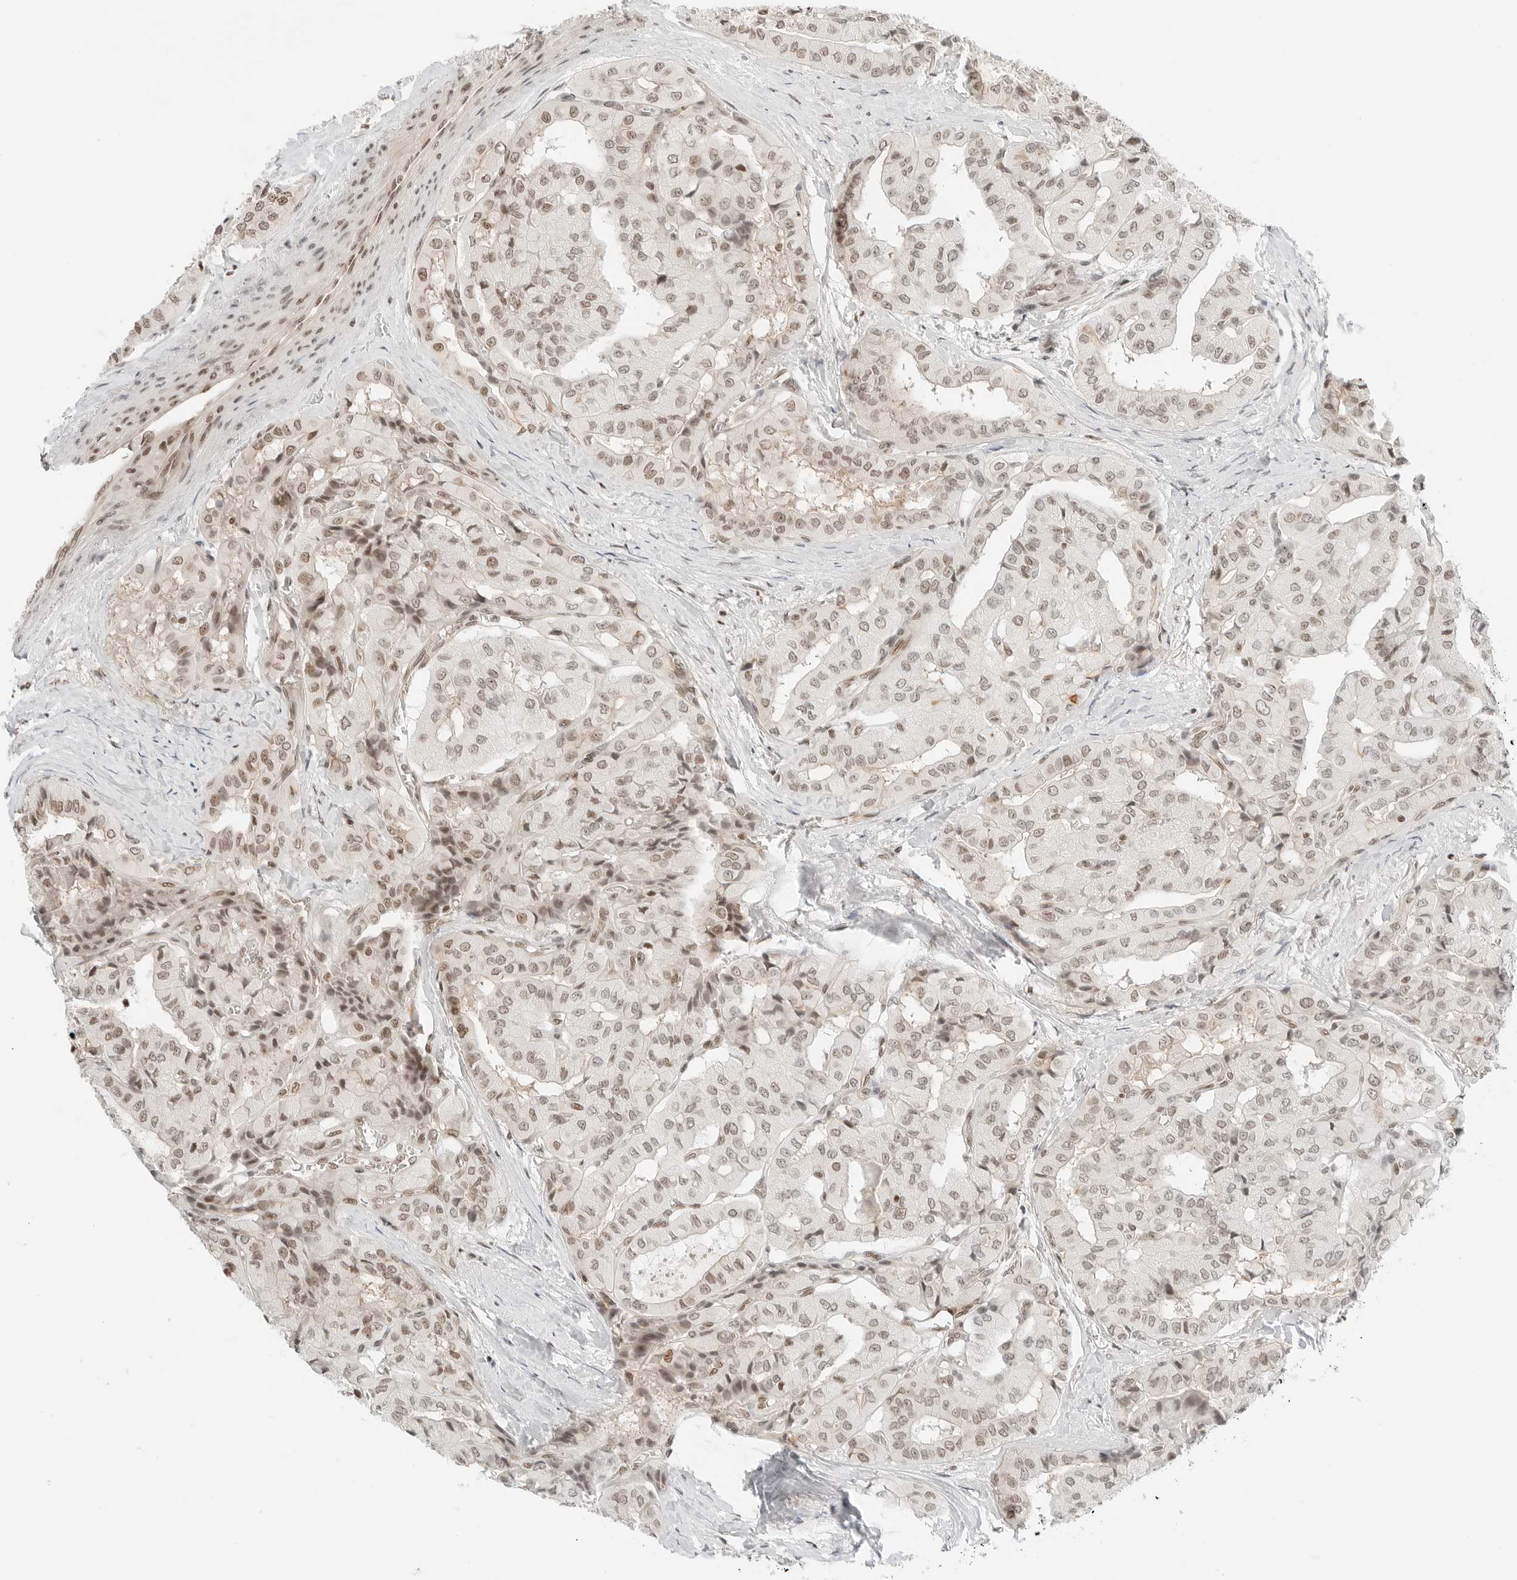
{"staining": {"intensity": "weak", "quantity": ">75%", "location": "nuclear"}, "tissue": "thyroid cancer", "cell_type": "Tumor cells", "image_type": "cancer", "snomed": [{"axis": "morphology", "description": "Papillary adenocarcinoma, NOS"}, {"axis": "topography", "description": "Thyroid gland"}], "caption": "Thyroid cancer (papillary adenocarcinoma) was stained to show a protein in brown. There is low levels of weak nuclear staining in about >75% of tumor cells.", "gene": "CRTC2", "patient": {"sex": "female", "age": 59}}